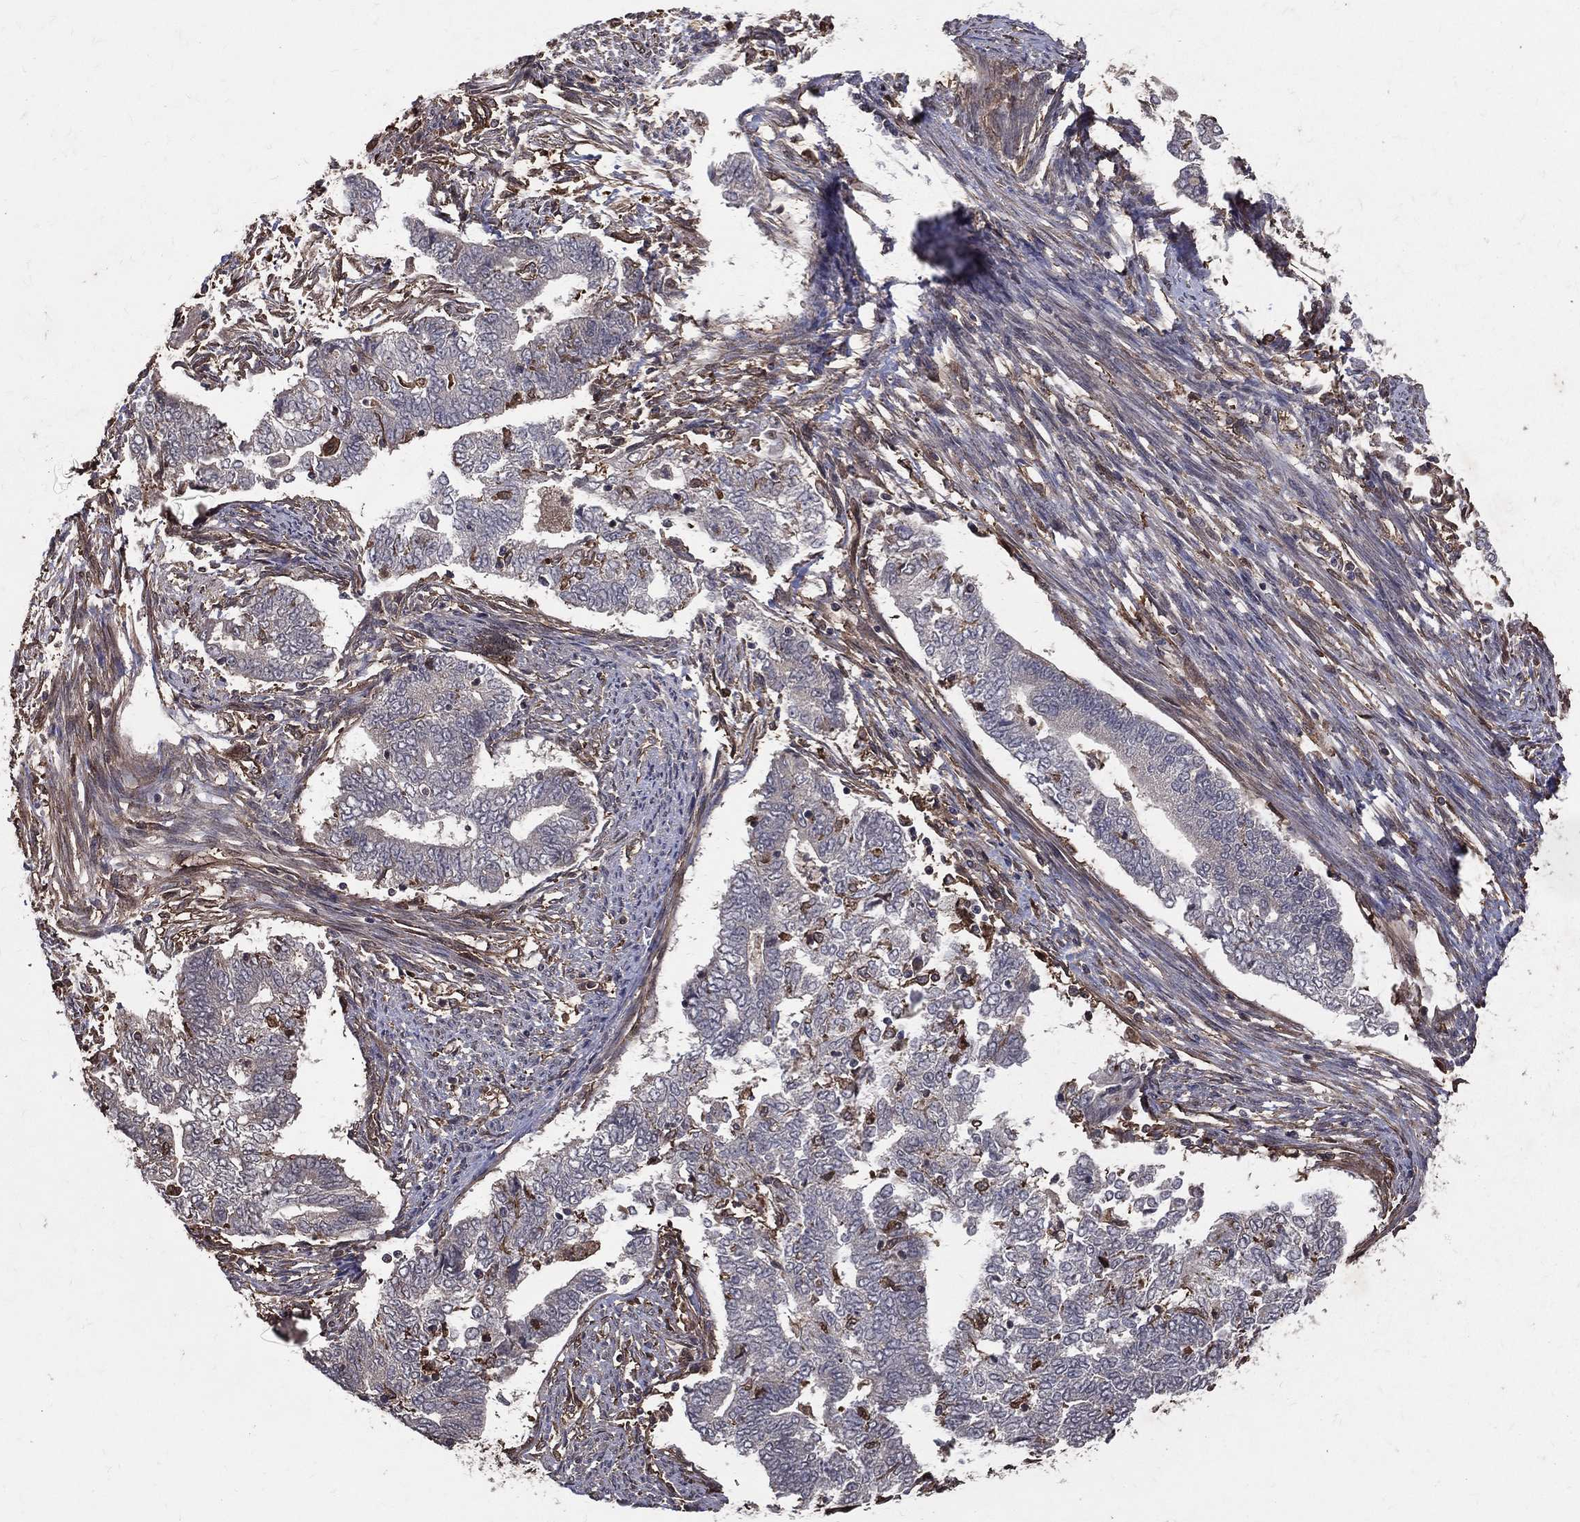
{"staining": {"intensity": "weak", "quantity": "<25%", "location": "cytoplasmic/membranous"}, "tissue": "endometrial cancer", "cell_type": "Tumor cells", "image_type": "cancer", "snomed": [{"axis": "morphology", "description": "Adenocarcinoma, NOS"}, {"axis": "topography", "description": "Endometrium"}], "caption": "This is a photomicrograph of immunohistochemistry (IHC) staining of endometrial cancer (adenocarcinoma), which shows no staining in tumor cells.", "gene": "DPYSL2", "patient": {"sex": "female", "age": 65}}